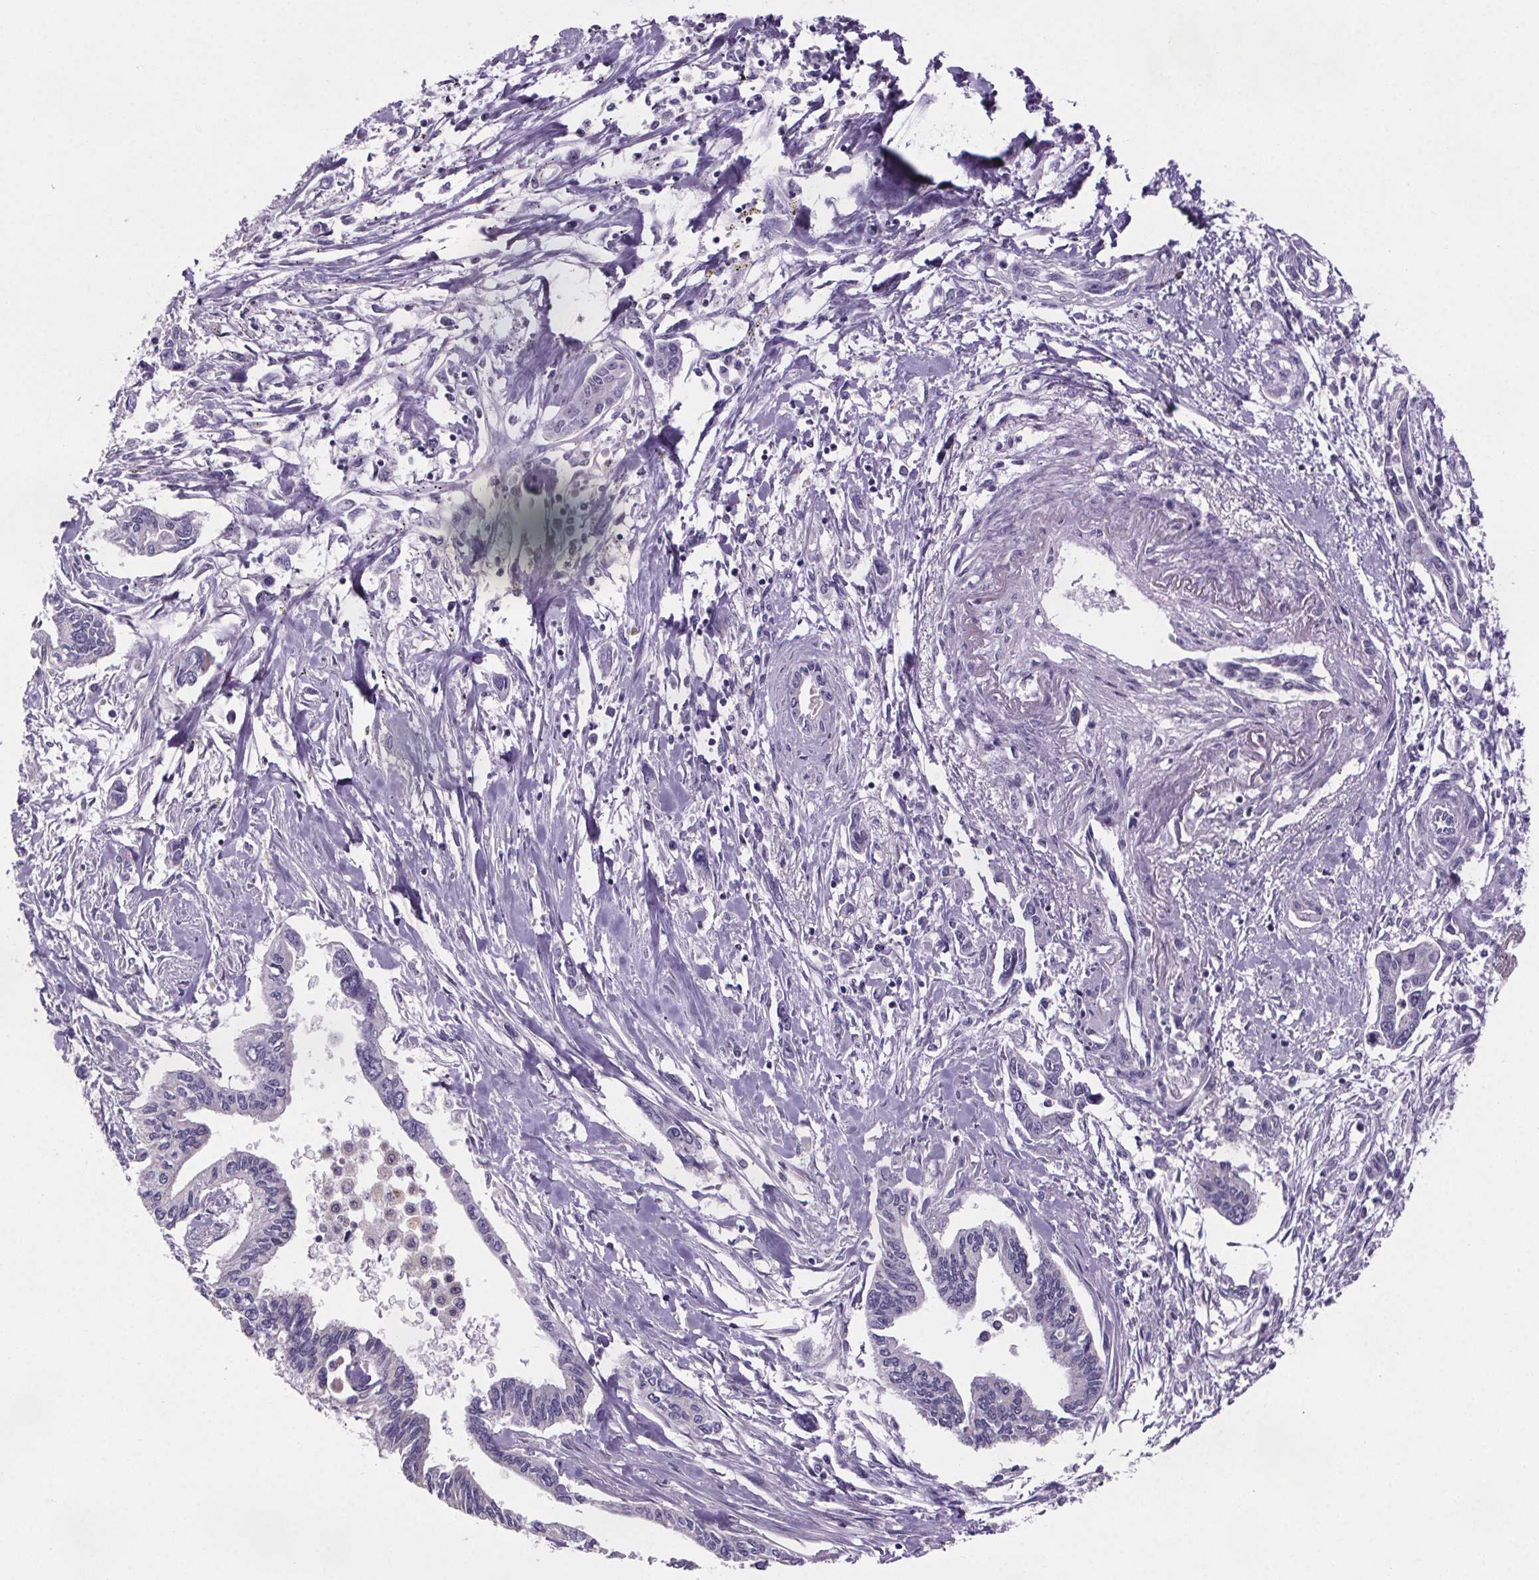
{"staining": {"intensity": "negative", "quantity": "none", "location": "none"}, "tissue": "pancreatic cancer", "cell_type": "Tumor cells", "image_type": "cancer", "snomed": [{"axis": "morphology", "description": "Adenocarcinoma, NOS"}, {"axis": "topography", "description": "Pancreas"}], "caption": "Immunohistochemical staining of human adenocarcinoma (pancreatic) shows no significant expression in tumor cells. (Brightfield microscopy of DAB (3,3'-diaminobenzidine) IHC at high magnification).", "gene": "CUBN", "patient": {"sex": "male", "age": 60}}